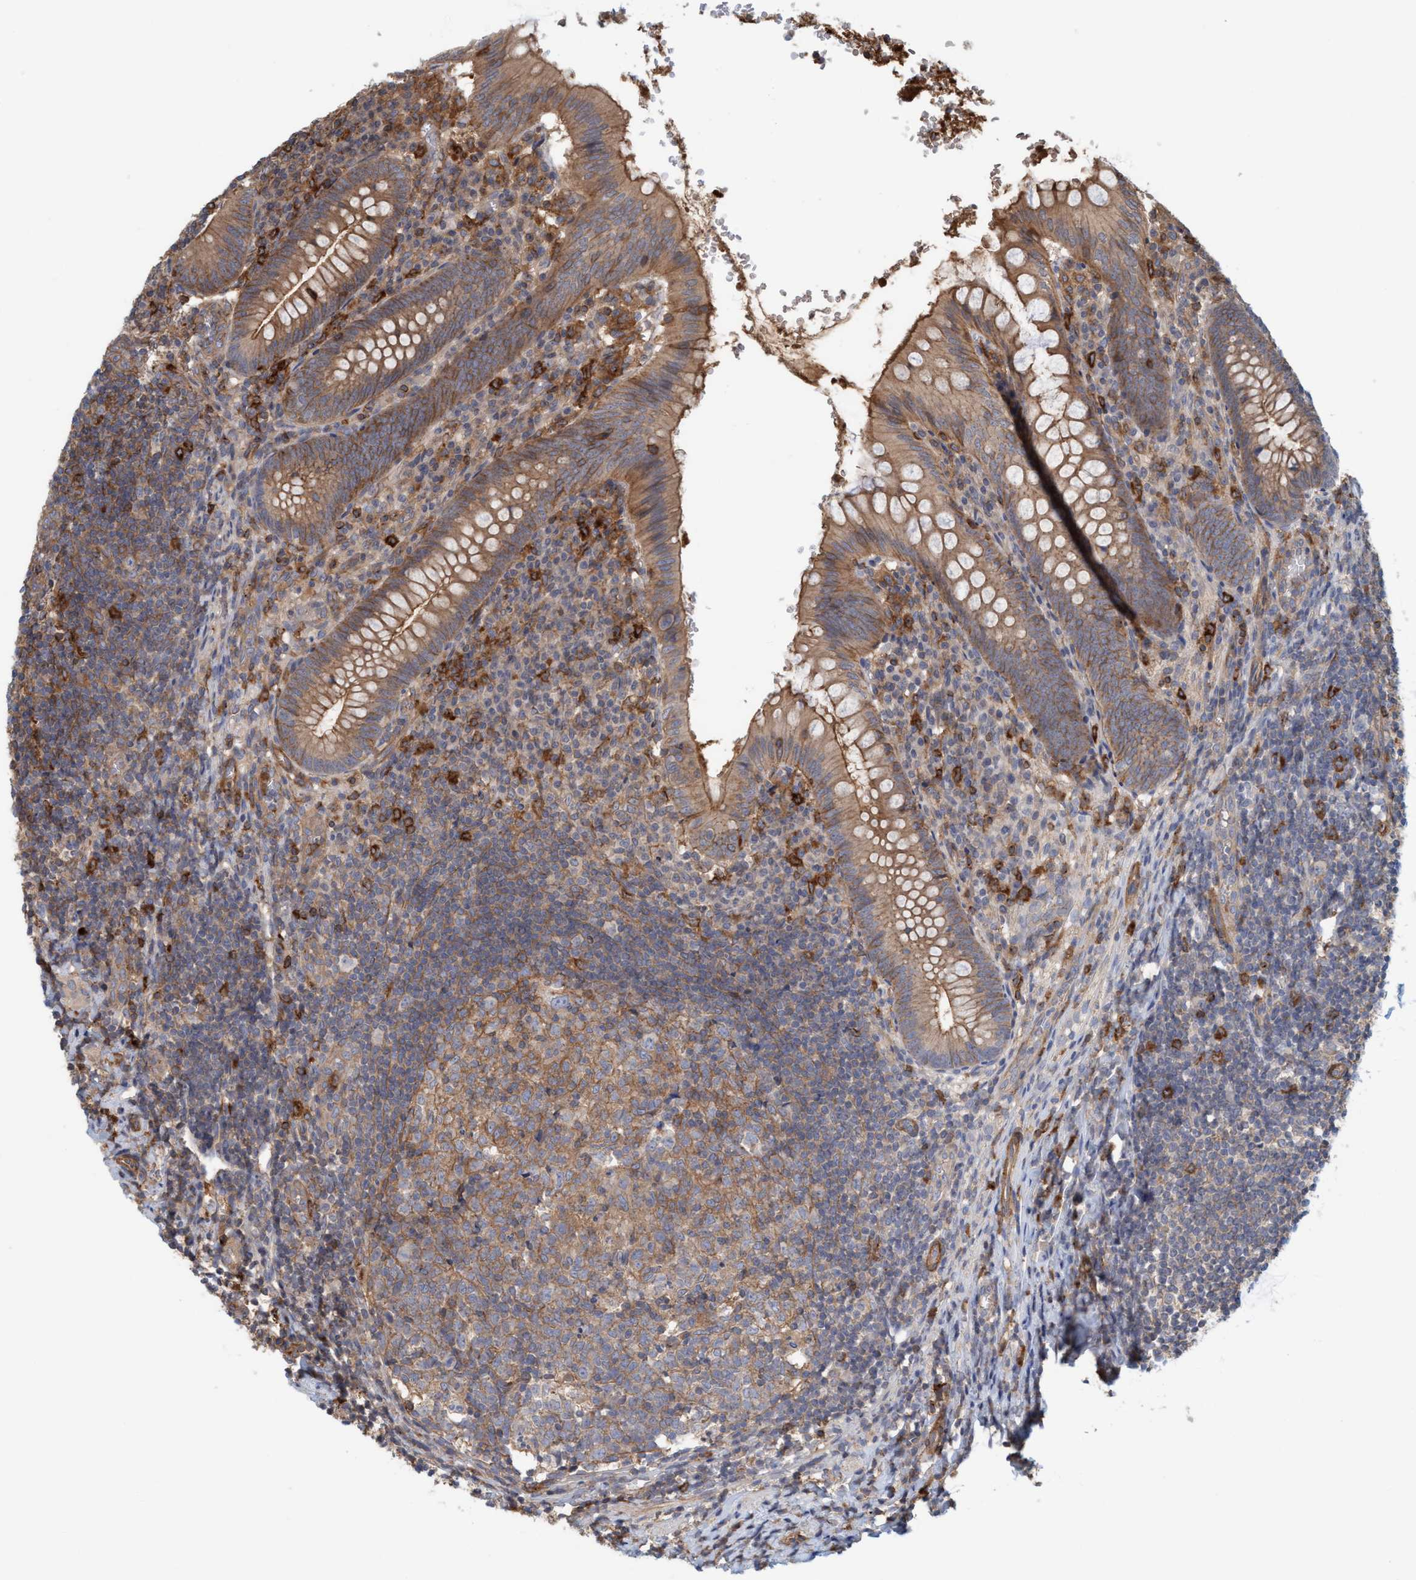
{"staining": {"intensity": "moderate", "quantity": ">75%", "location": "cytoplasmic/membranous"}, "tissue": "appendix", "cell_type": "Glandular cells", "image_type": "normal", "snomed": [{"axis": "morphology", "description": "Normal tissue, NOS"}, {"axis": "topography", "description": "Appendix"}], "caption": "Protein expression analysis of benign appendix exhibits moderate cytoplasmic/membranous staining in approximately >75% of glandular cells.", "gene": "SPECC1", "patient": {"sex": "male", "age": 8}}